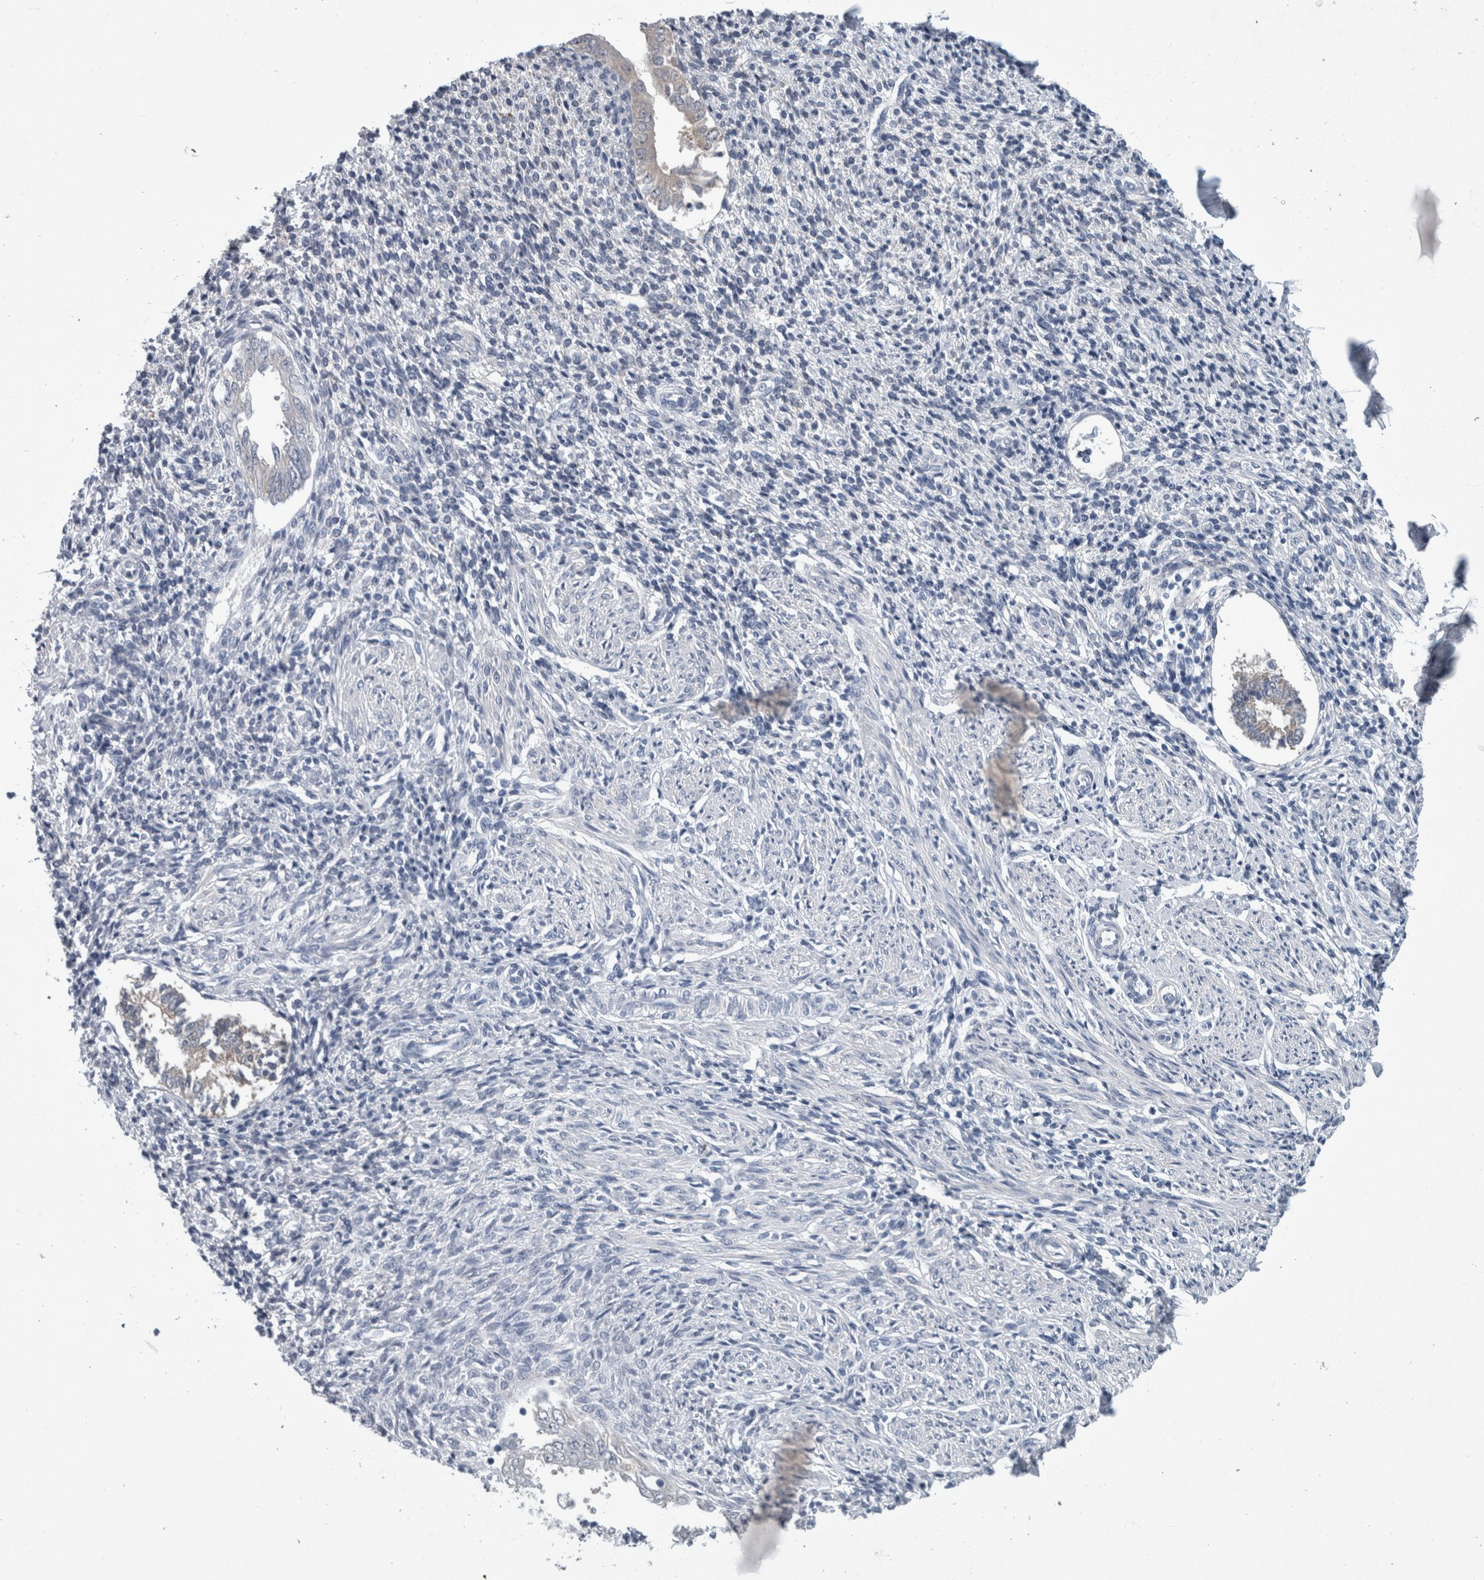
{"staining": {"intensity": "negative", "quantity": "none", "location": "none"}, "tissue": "endometrium", "cell_type": "Cells in endometrial stroma", "image_type": "normal", "snomed": [{"axis": "morphology", "description": "Normal tissue, NOS"}, {"axis": "topography", "description": "Endometrium"}], "caption": "Immunohistochemistry photomicrograph of normal endometrium stained for a protein (brown), which displays no expression in cells in endometrial stroma.", "gene": "FAM83H", "patient": {"sex": "female", "age": 66}}